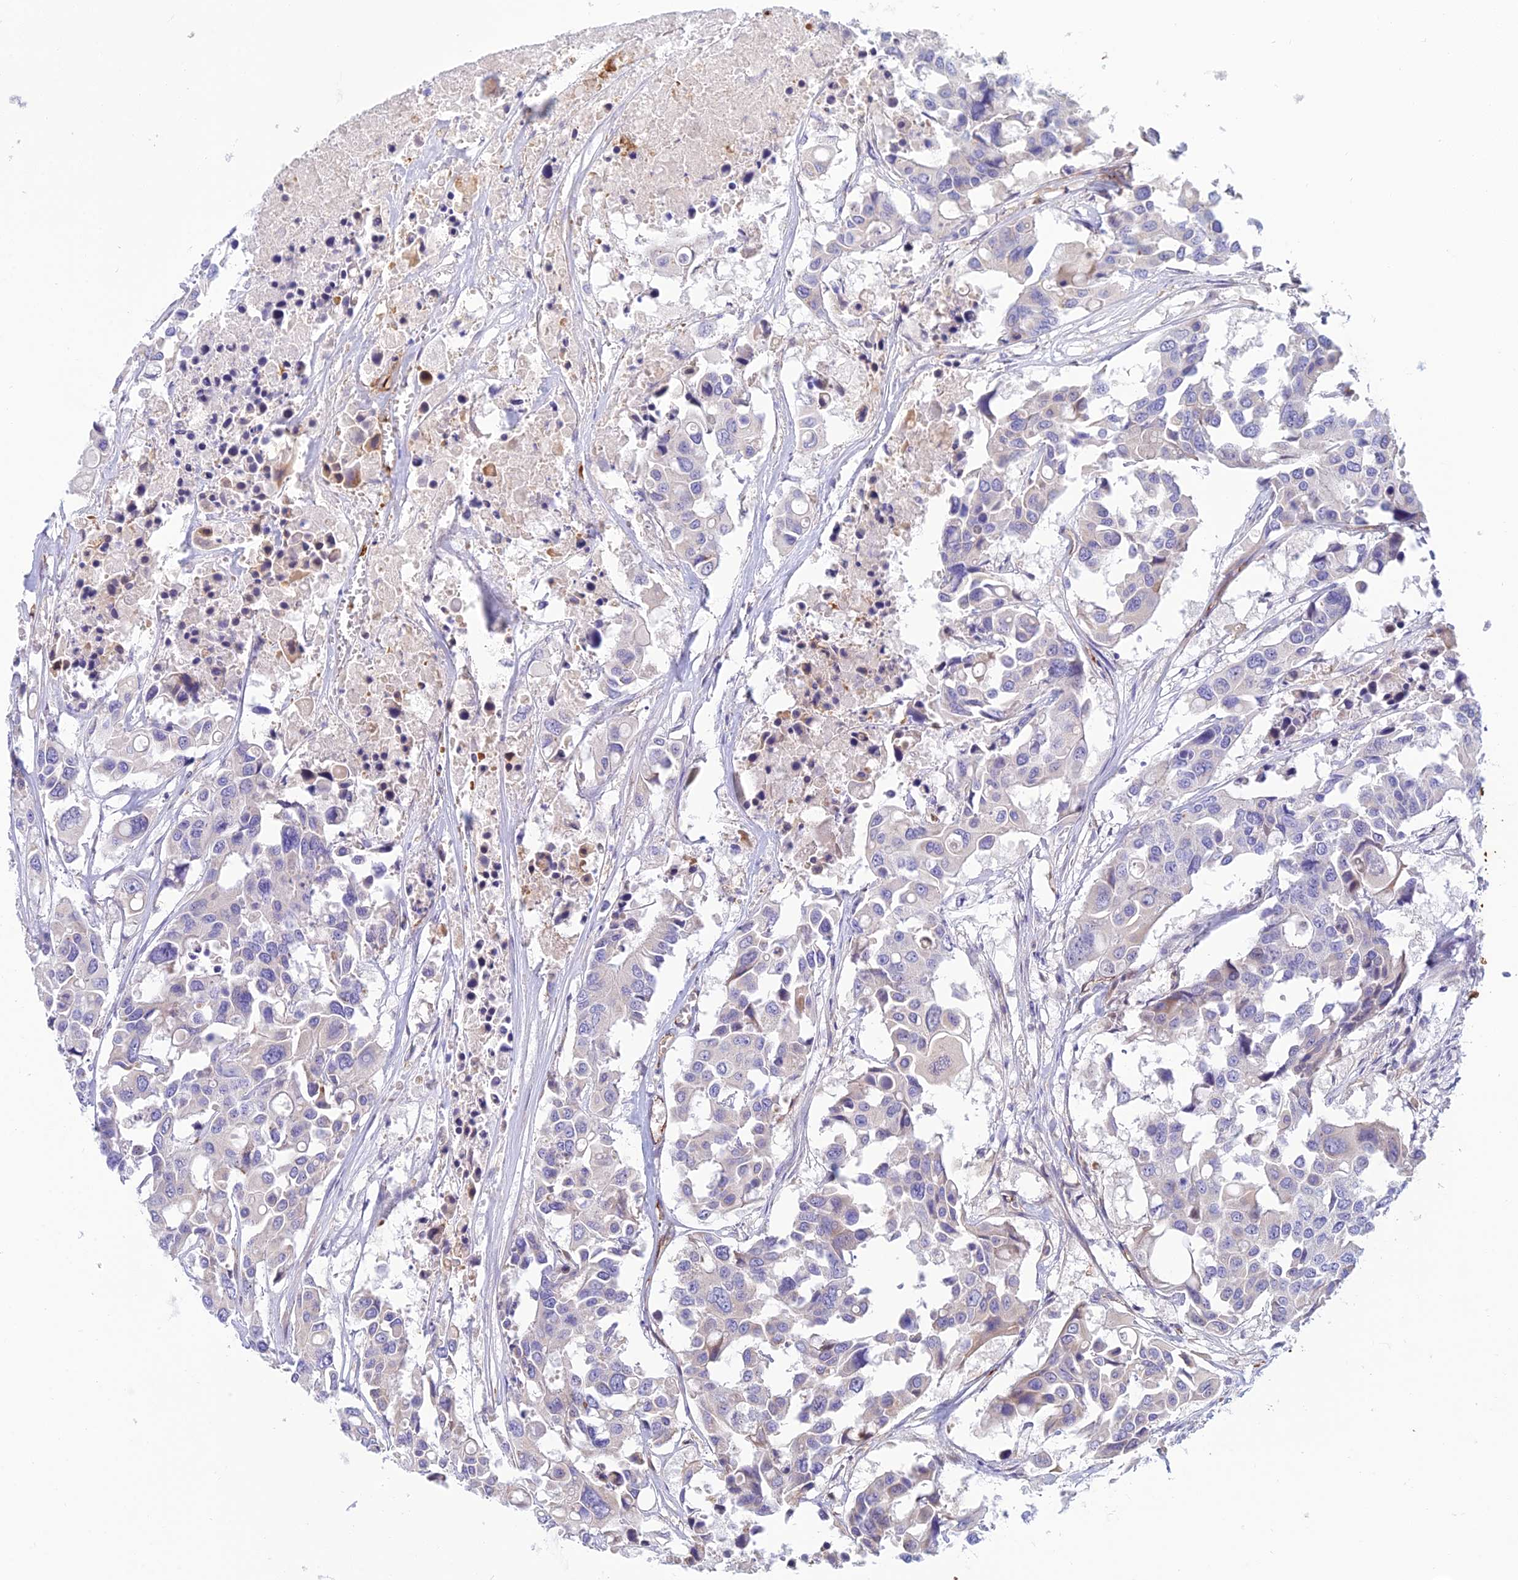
{"staining": {"intensity": "negative", "quantity": "none", "location": "none"}, "tissue": "colorectal cancer", "cell_type": "Tumor cells", "image_type": "cancer", "snomed": [{"axis": "morphology", "description": "Adenocarcinoma, NOS"}, {"axis": "topography", "description": "Colon"}], "caption": "Tumor cells are negative for brown protein staining in adenocarcinoma (colorectal). (DAB (3,3'-diaminobenzidine) immunohistochemistry (IHC), high magnification).", "gene": "DUS2", "patient": {"sex": "male", "age": 77}}